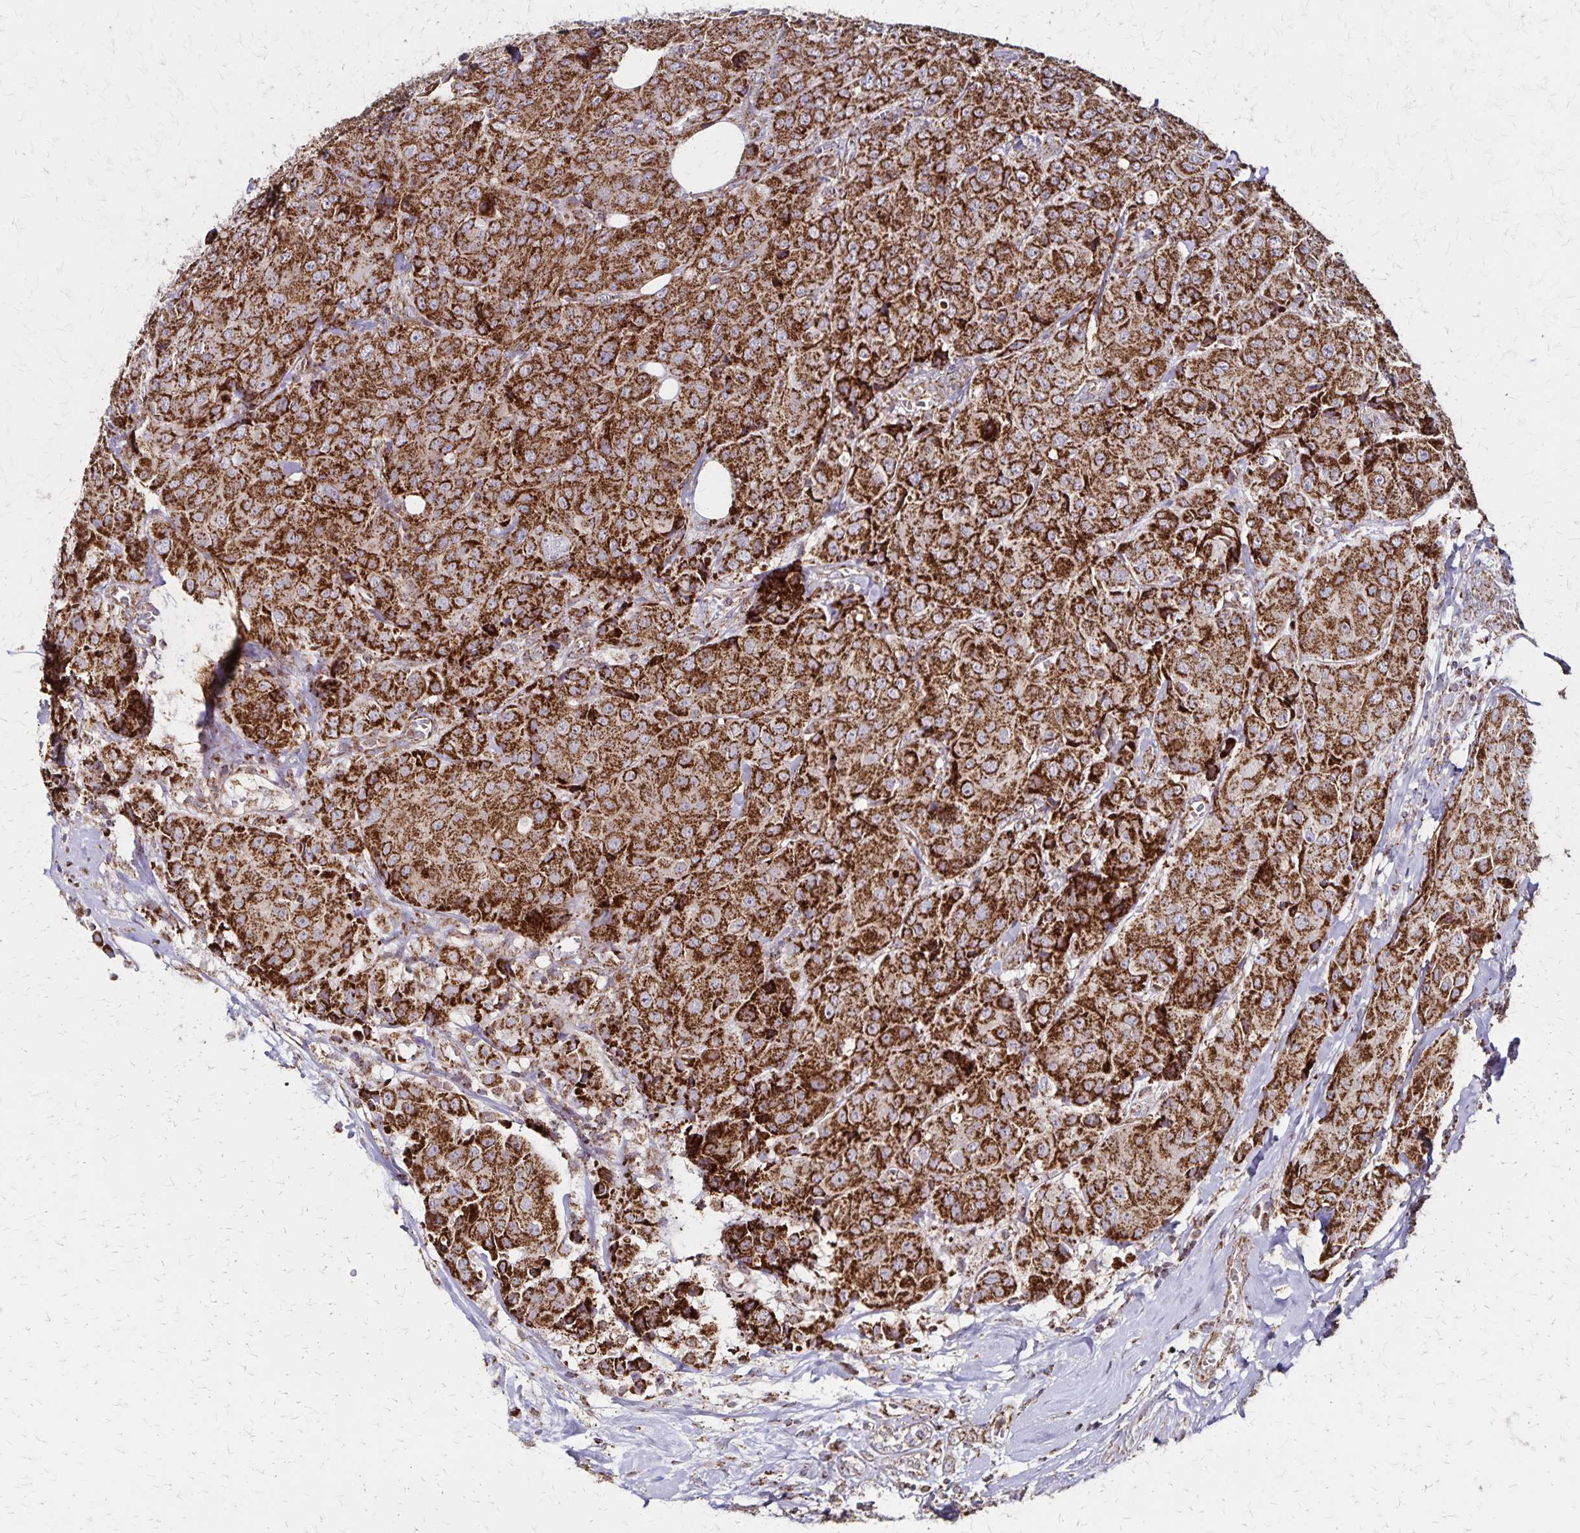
{"staining": {"intensity": "strong", "quantity": ">75%", "location": "cytoplasmic/membranous"}, "tissue": "breast cancer", "cell_type": "Tumor cells", "image_type": "cancer", "snomed": [{"axis": "morphology", "description": "Duct carcinoma"}, {"axis": "topography", "description": "Breast"}], "caption": "This histopathology image exhibits breast intraductal carcinoma stained with immunohistochemistry to label a protein in brown. The cytoplasmic/membranous of tumor cells show strong positivity for the protein. Nuclei are counter-stained blue.", "gene": "NFS1", "patient": {"sex": "female", "age": 43}}